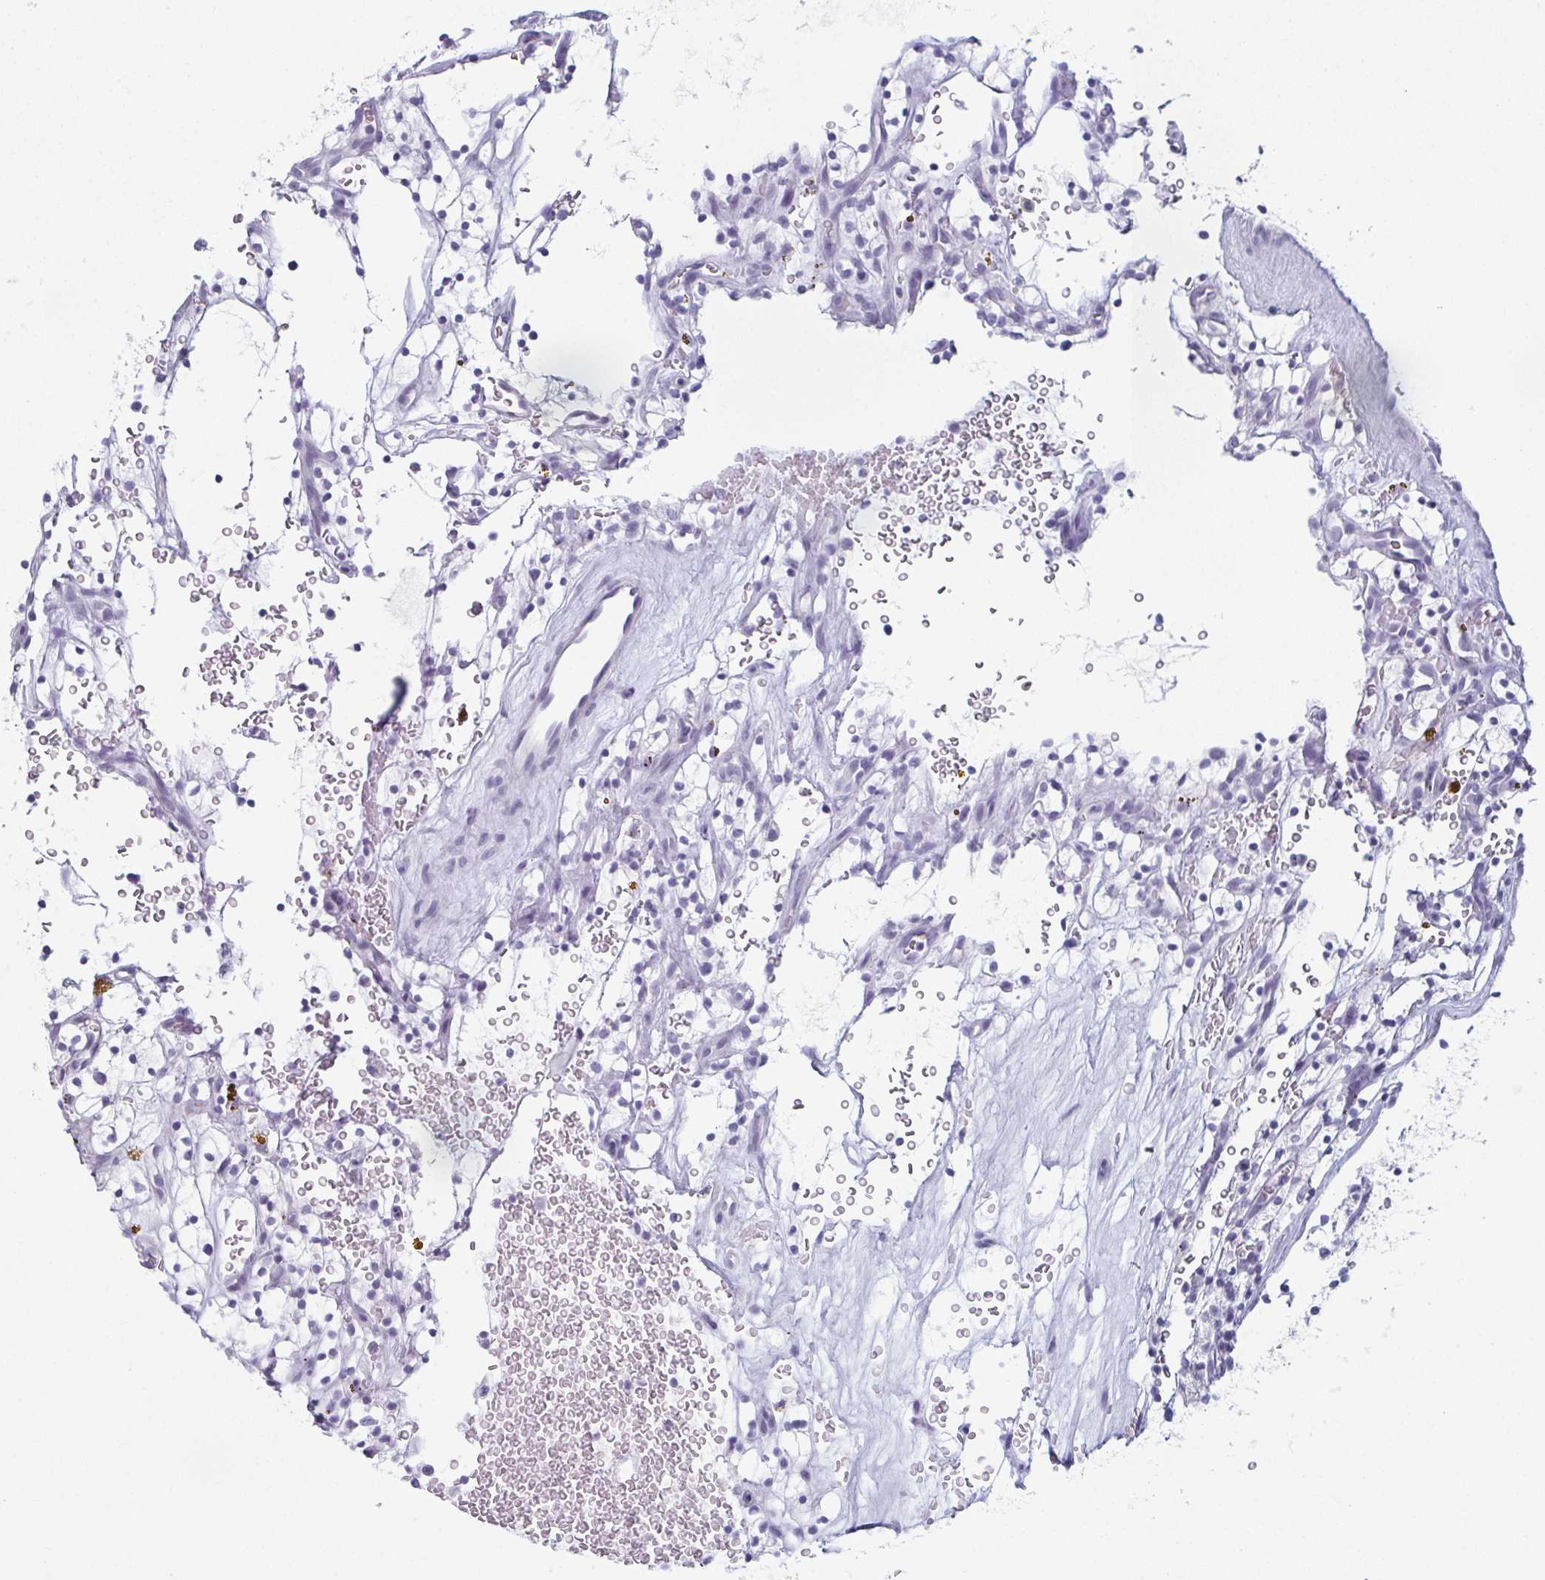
{"staining": {"intensity": "negative", "quantity": "none", "location": "none"}, "tissue": "renal cancer", "cell_type": "Tumor cells", "image_type": "cancer", "snomed": [{"axis": "morphology", "description": "Adenocarcinoma, NOS"}, {"axis": "topography", "description": "Kidney"}], "caption": "Immunohistochemistry (IHC) of human renal adenocarcinoma exhibits no expression in tumor cells.", "gene": "ENKUR", "patient": {"sex": "female", "age": 64}}